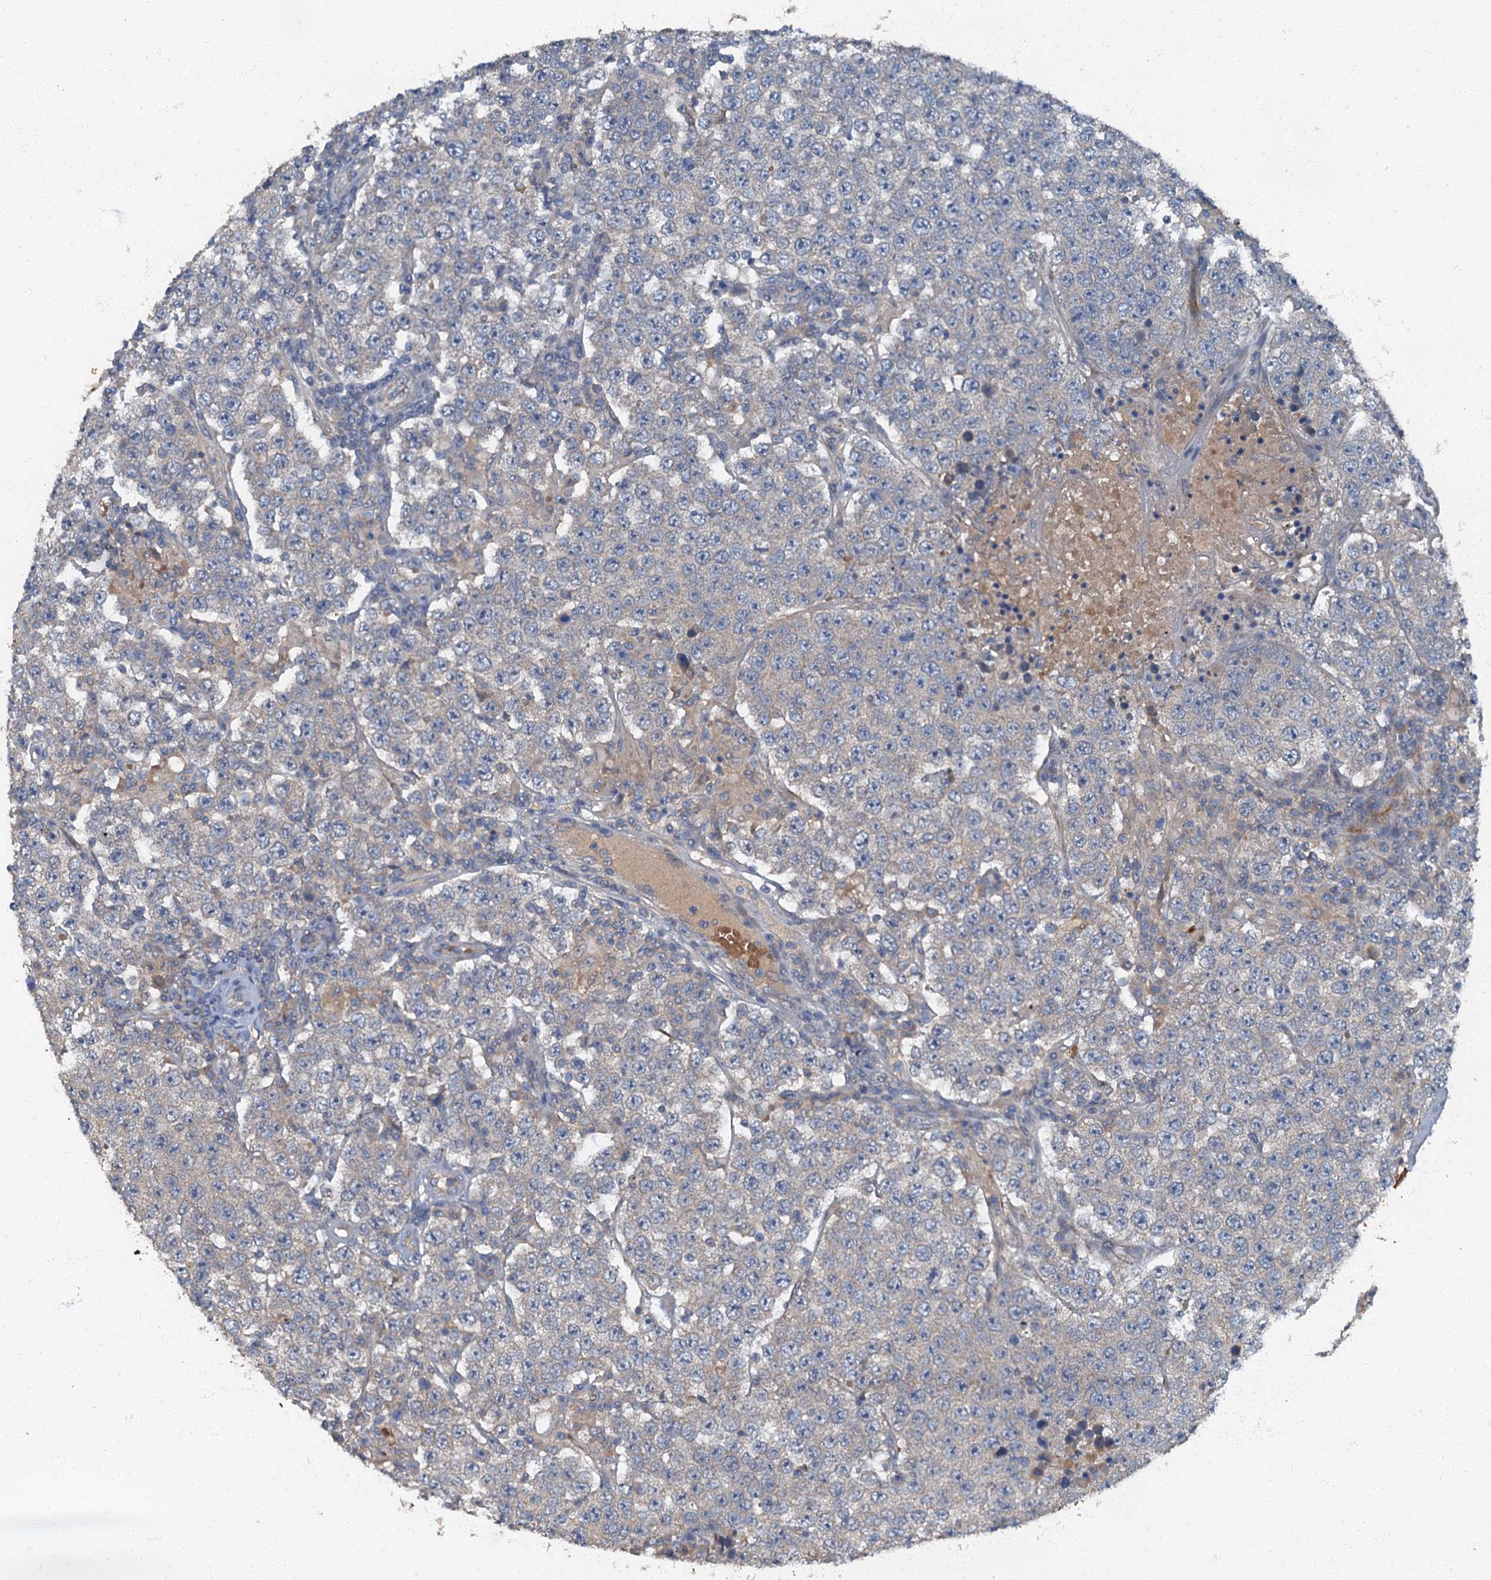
{"staining": {"intensity": "negative", "quantity": "none", "location": "none"}, "tissue": "testis cancer", "cell_type": "Tumor cells", "image_type": "cancer", "snomed": [{"axis": "morphology", "description": "Normal tissue, NOS"}, {"axis": "morphology", "description": "Urothelial carcinoma, High grade"}, {"axis": "morphology", "description": "Seminoma, NOS"}, {"axis": "morphology", "description": "Carcinoma, Embryonal, NOS"}, {"axis": "topography", "description": "Urinary bladder"}, {"axis": "topography", "description": "Testis"}], "caption": "There is no significant staining in tumor cells of testis embryonal carcinoma.", "gene": "ARL11", "patient": {"sex": "male", "age": 41}}